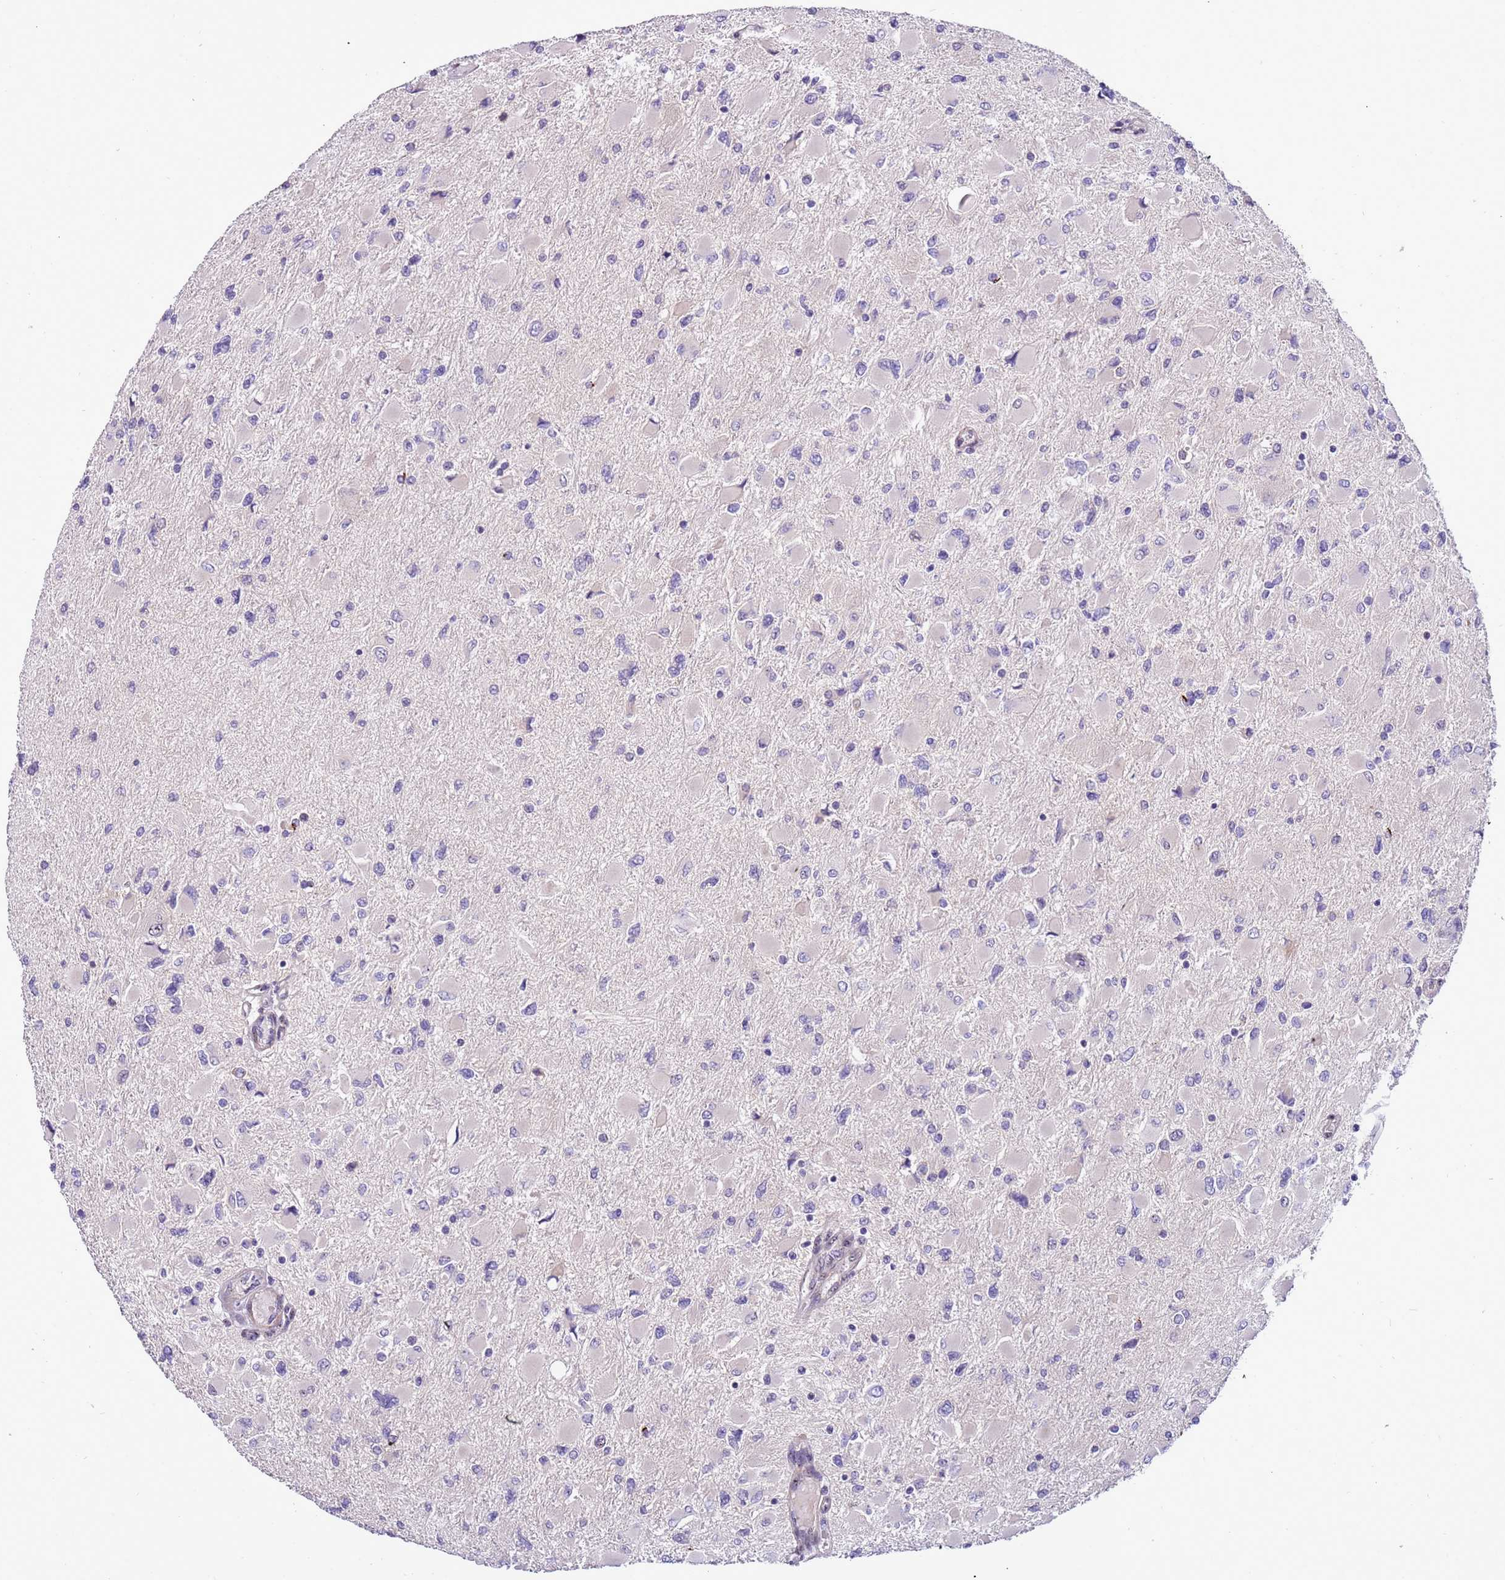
{"staining": {"intensity": "negative", "quantity": "none", "location": "none"}, "tissue": "glioma", "cell_type": "Tumor cells", "image_type": "cancer", "snomed": [{"axis": "morphology", "description": "Glioma, malignant, High grade"}, {"axis": "topography", "description": "Cerebral cortex"}], "caption": "The image displays no staining of tumor cells in glioma.", "gene": "PLEKHH1", "patient": {"sex": "female", "age": 36}}